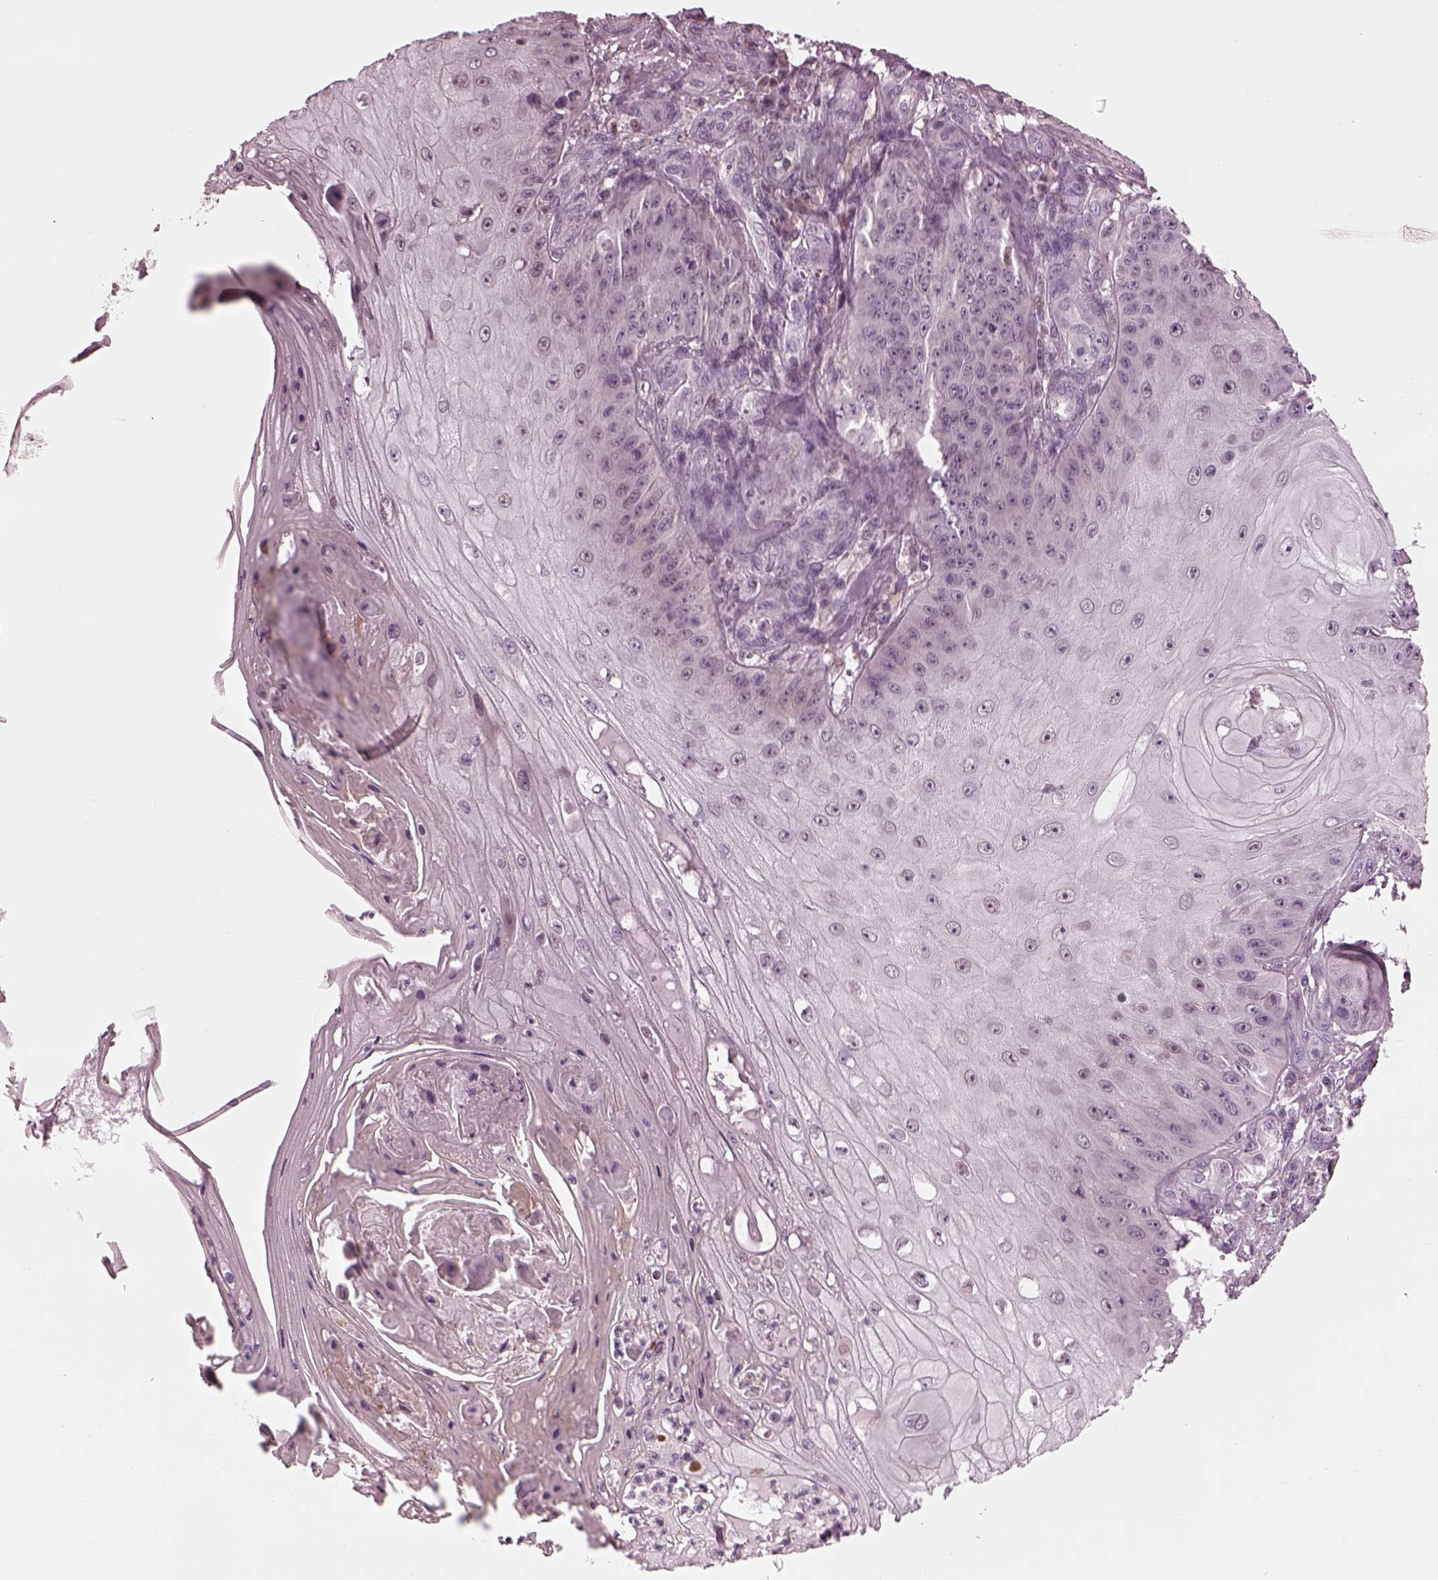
{"staining": {"intensity": "negative", "quantity": "none", "location": "none"}, "tissue": "skin cancer", "cell_type": "Tumor cells", "image_type": "cancer", "snomed": [{"axis": "morphology", "description": "Squamous cell carcinoma, NOS"}, {"axis": "topography", "description": "Skin"}], "caption": "This is an IHC photomicrograph of skin squamous cell carcinoma. There is no staining in tumor cells.", "gene": "BFSP1", "patient": {"sex": "male", "age": 70}}